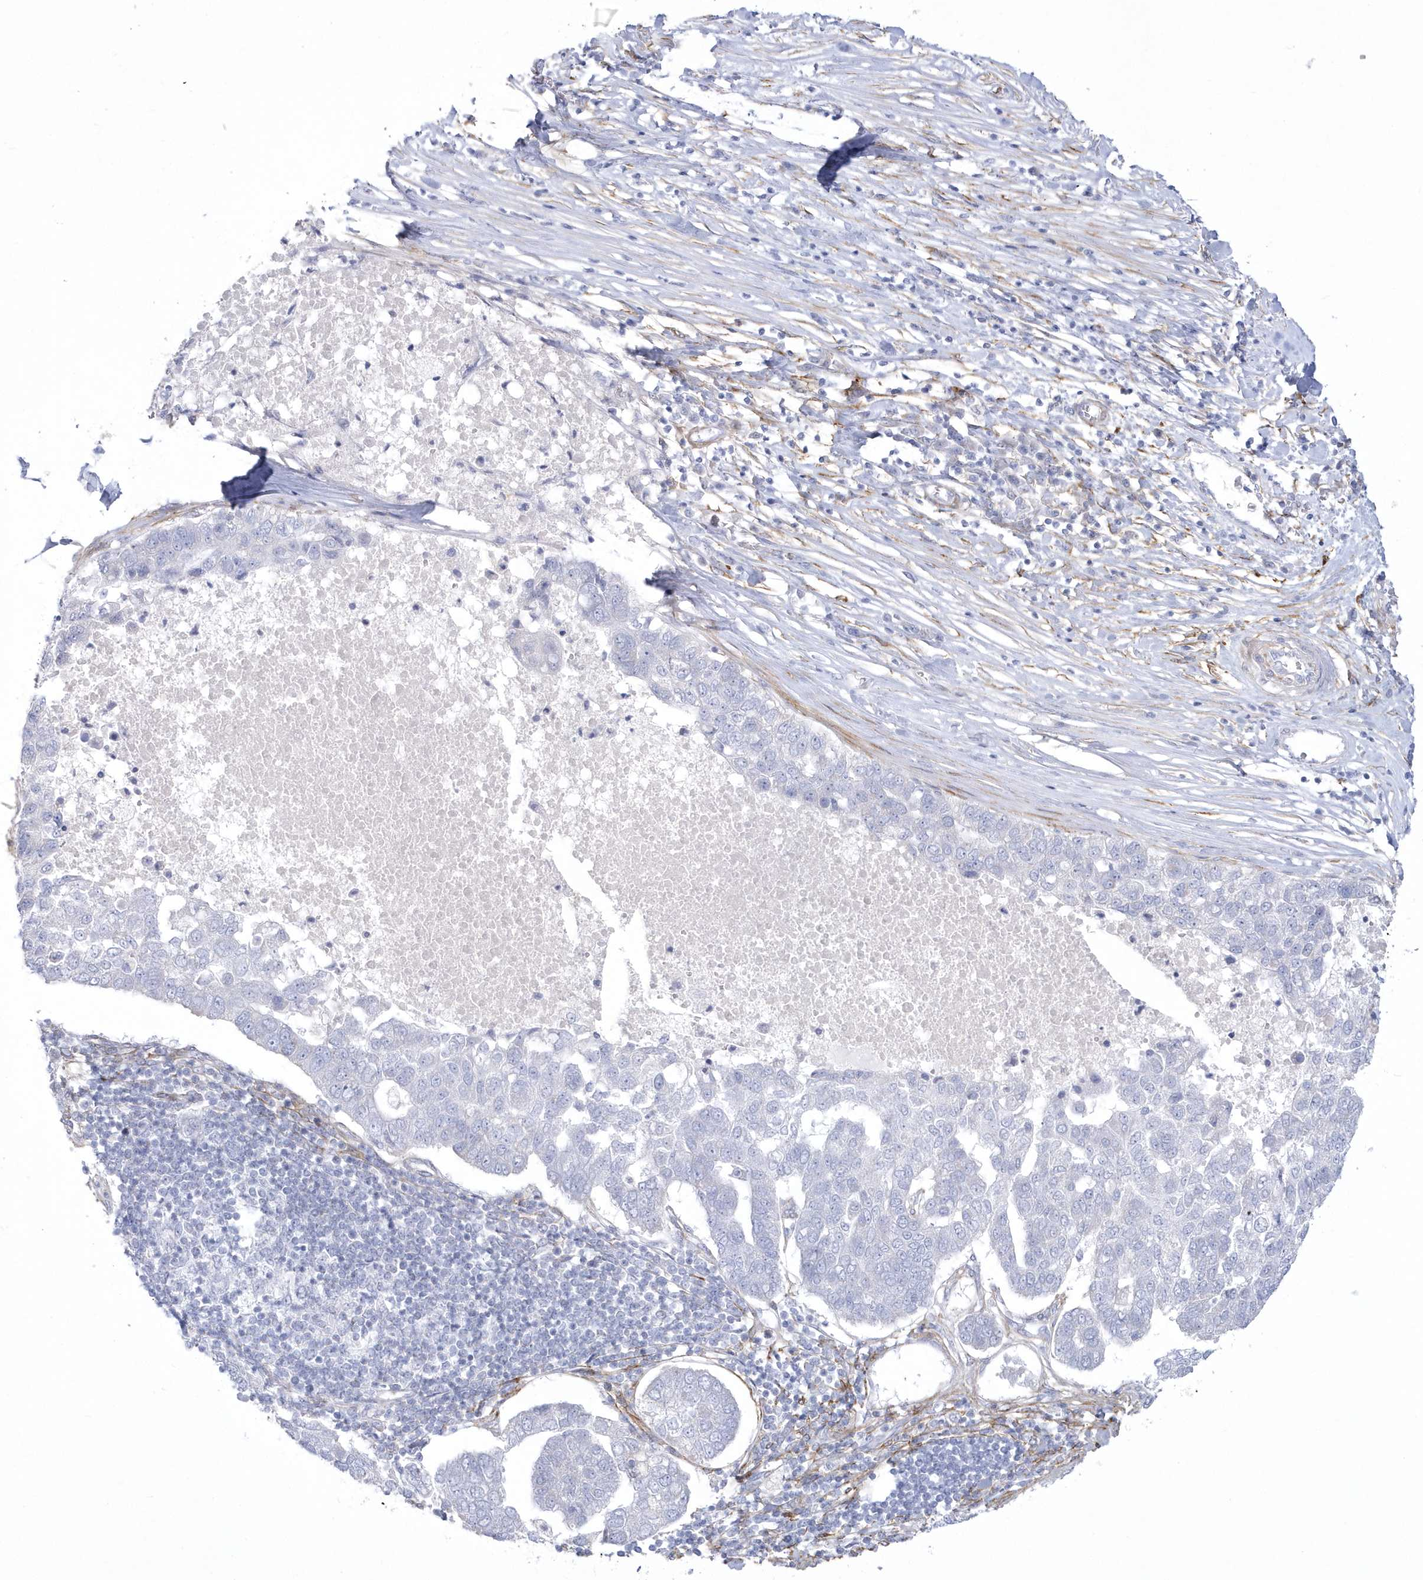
{"staining": {"intensity": "negative", "quantity": "none", "location": "none"}, "tissue": "pancreatic cancer", "cell_type": "Tumor cells", "image_type": "cancer", "snomed": [{"axis": "morphology", "description": "Adenocarcinoma, NOS"}, {"axis": "topography", "description": "Pancreas"}], "caption": "Tumor cells are negative for protein expression in human pancreatic cancer (adenocarcinoma).", "gene": "WDR27", "patient": {"sex": "female", "age": 61}}